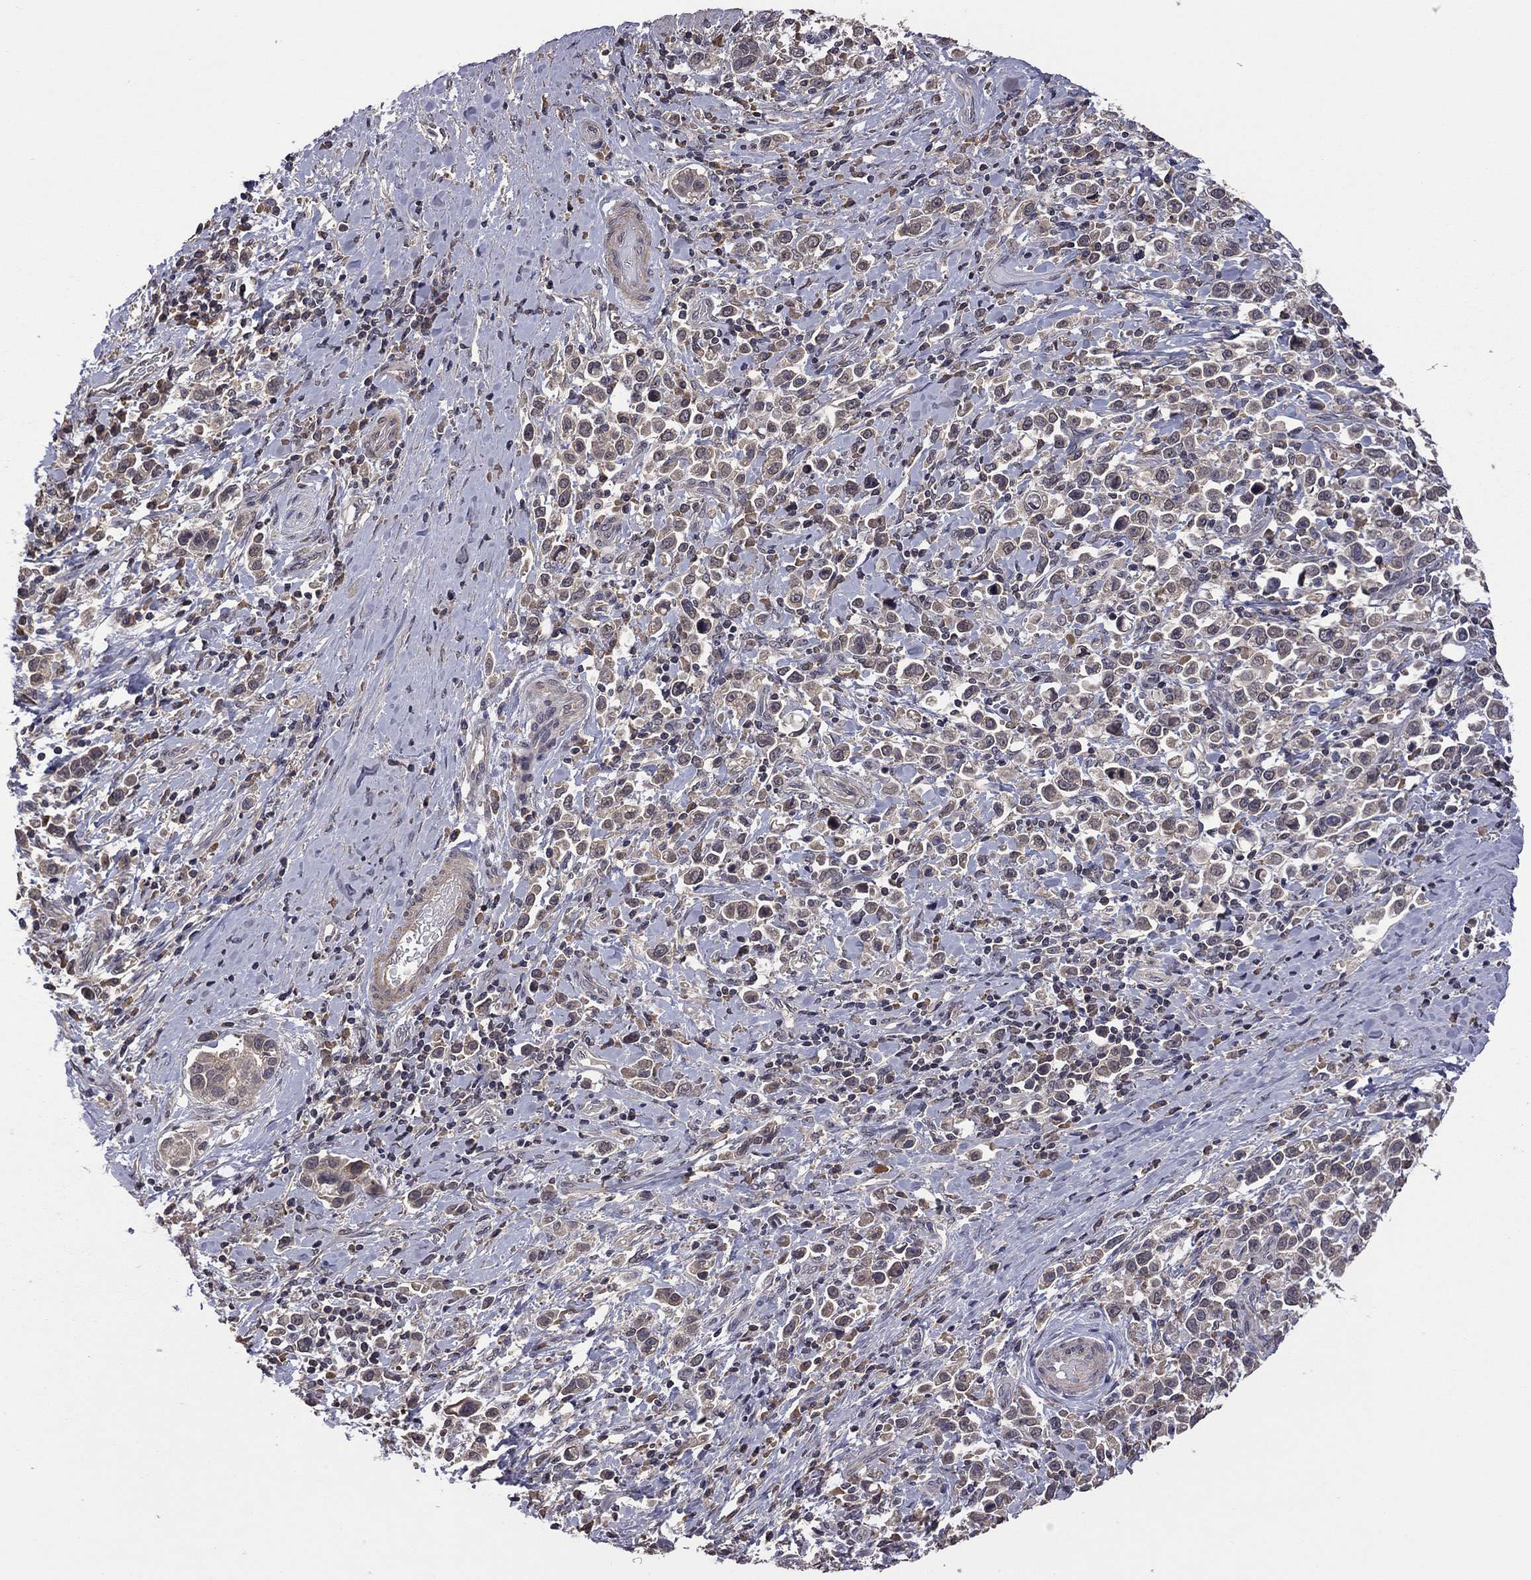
{"staining": {"intensity": "moderate", "quantity": "25%-75%", "location": "cytoplasmic/membranous"}, "tissue": "stomach cancer", "cell_type": "Tumor cells", "image_type": "cancer", "snomed": [{"axis": "morphology", "description": "Adenocarcinoma, NOS"}, {"axis": "topography", "description": "Stomach"}], "caption": "Stomach cancer (adenocarcinoma) stained for a protein displays moderate cytoplasmic/membranous positivity in tumor cells.", "gene": "TSNARE1", "patient": {"sex": "male", "age": 93}}